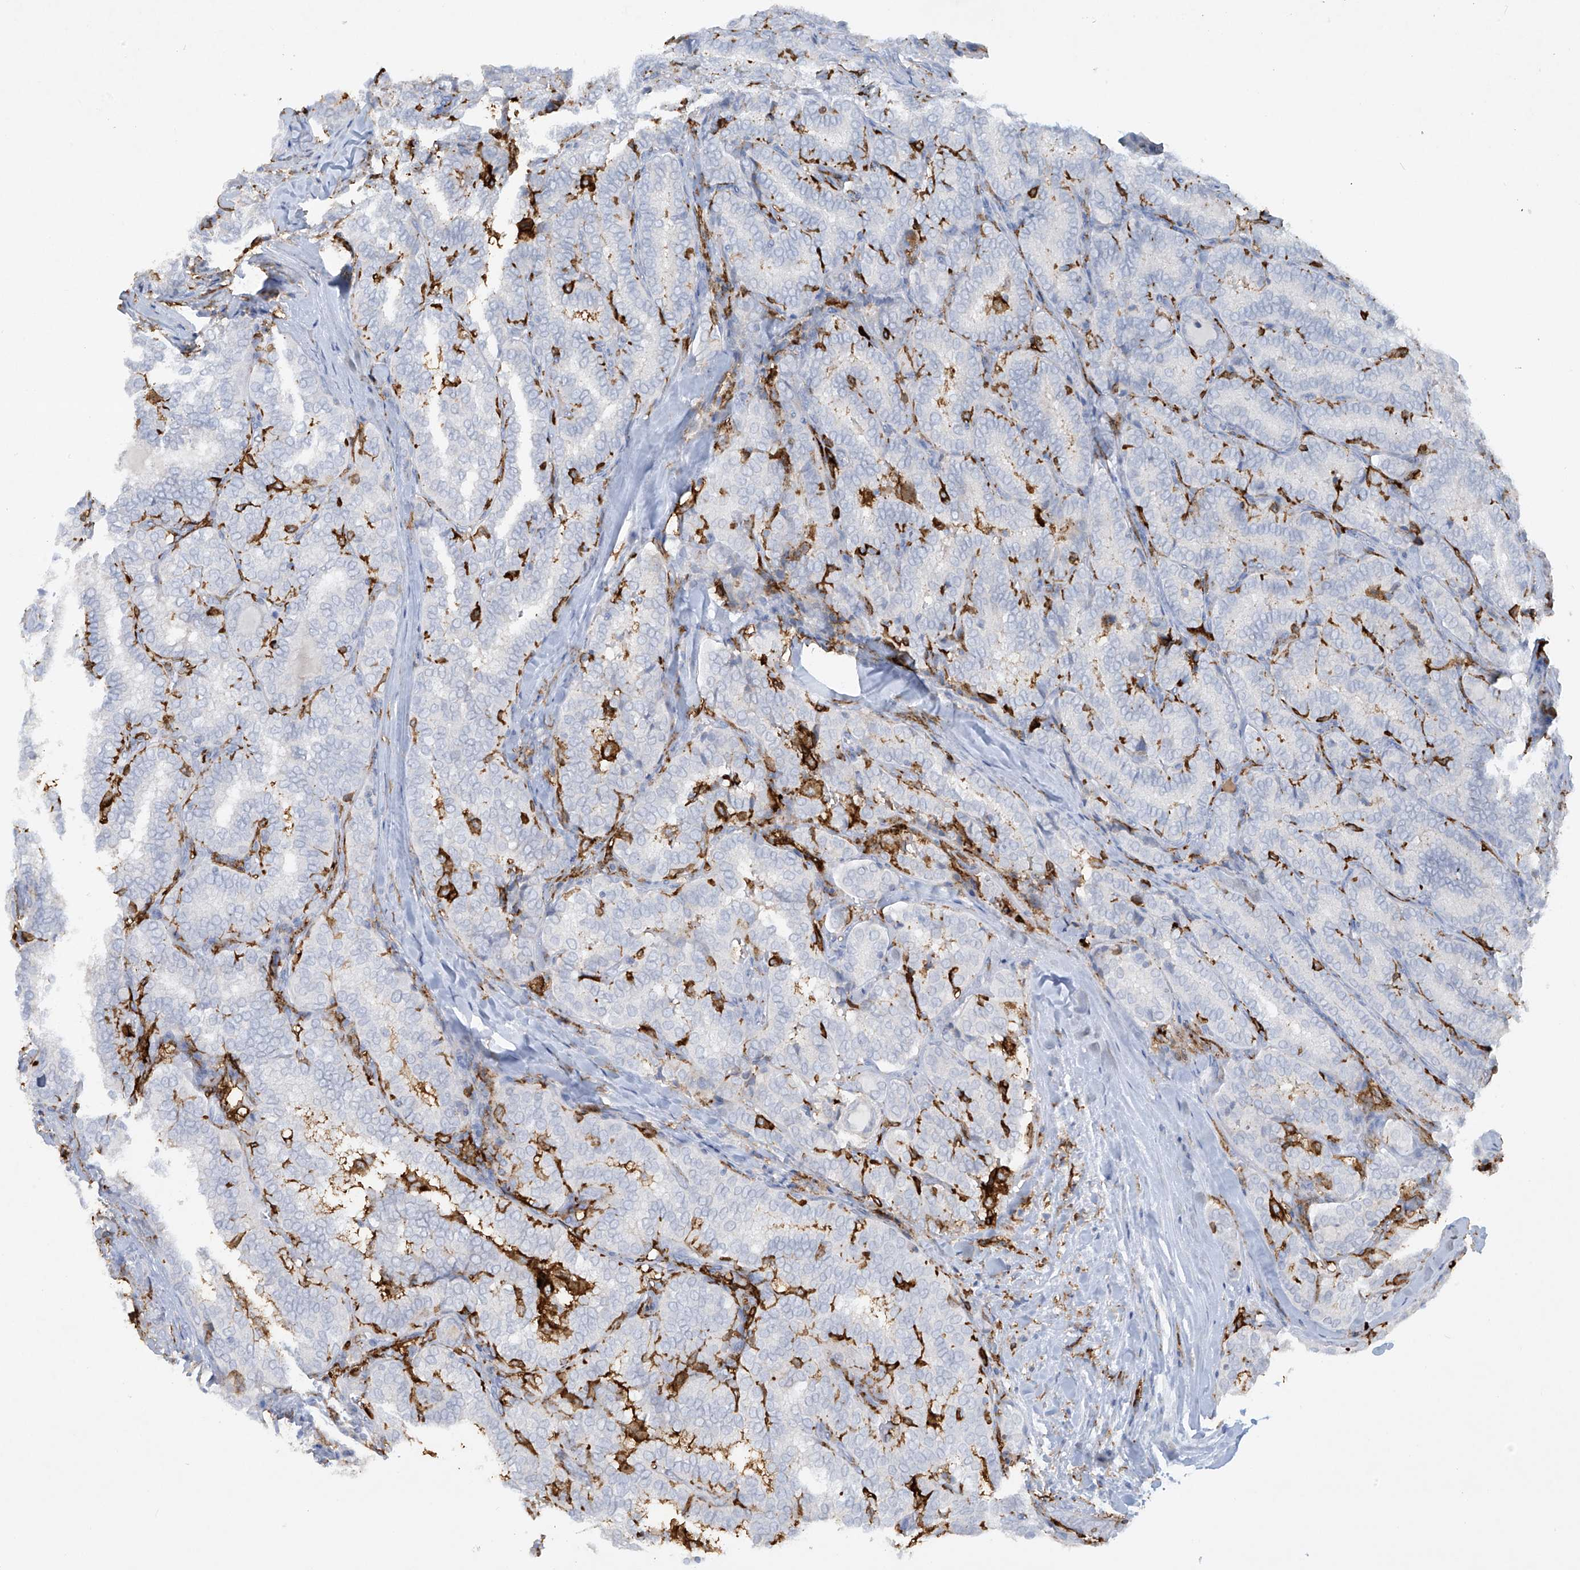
{"staining": {"intensity": "negative", "quantity": "none", "location": "none"}, "tissue": "thyroid cancer", "cell_type": "Tumor cells", "image_type": "cancer", "snomed": [{"axis": "morphology", "description": "Normal tissue, NOS"}, {"axis": "morphology", "description": "Papillary adenocarcinoma, NOS"}, {"axis": "topography", "description": "Thyroid gland"}], "caption": "Micrograph shows no protein expression in tumor cells of thyroid papillary adenocarcinoma tissue.", "gene": "FCGR3A", "patient": {"sex": "female", "age": 30}}